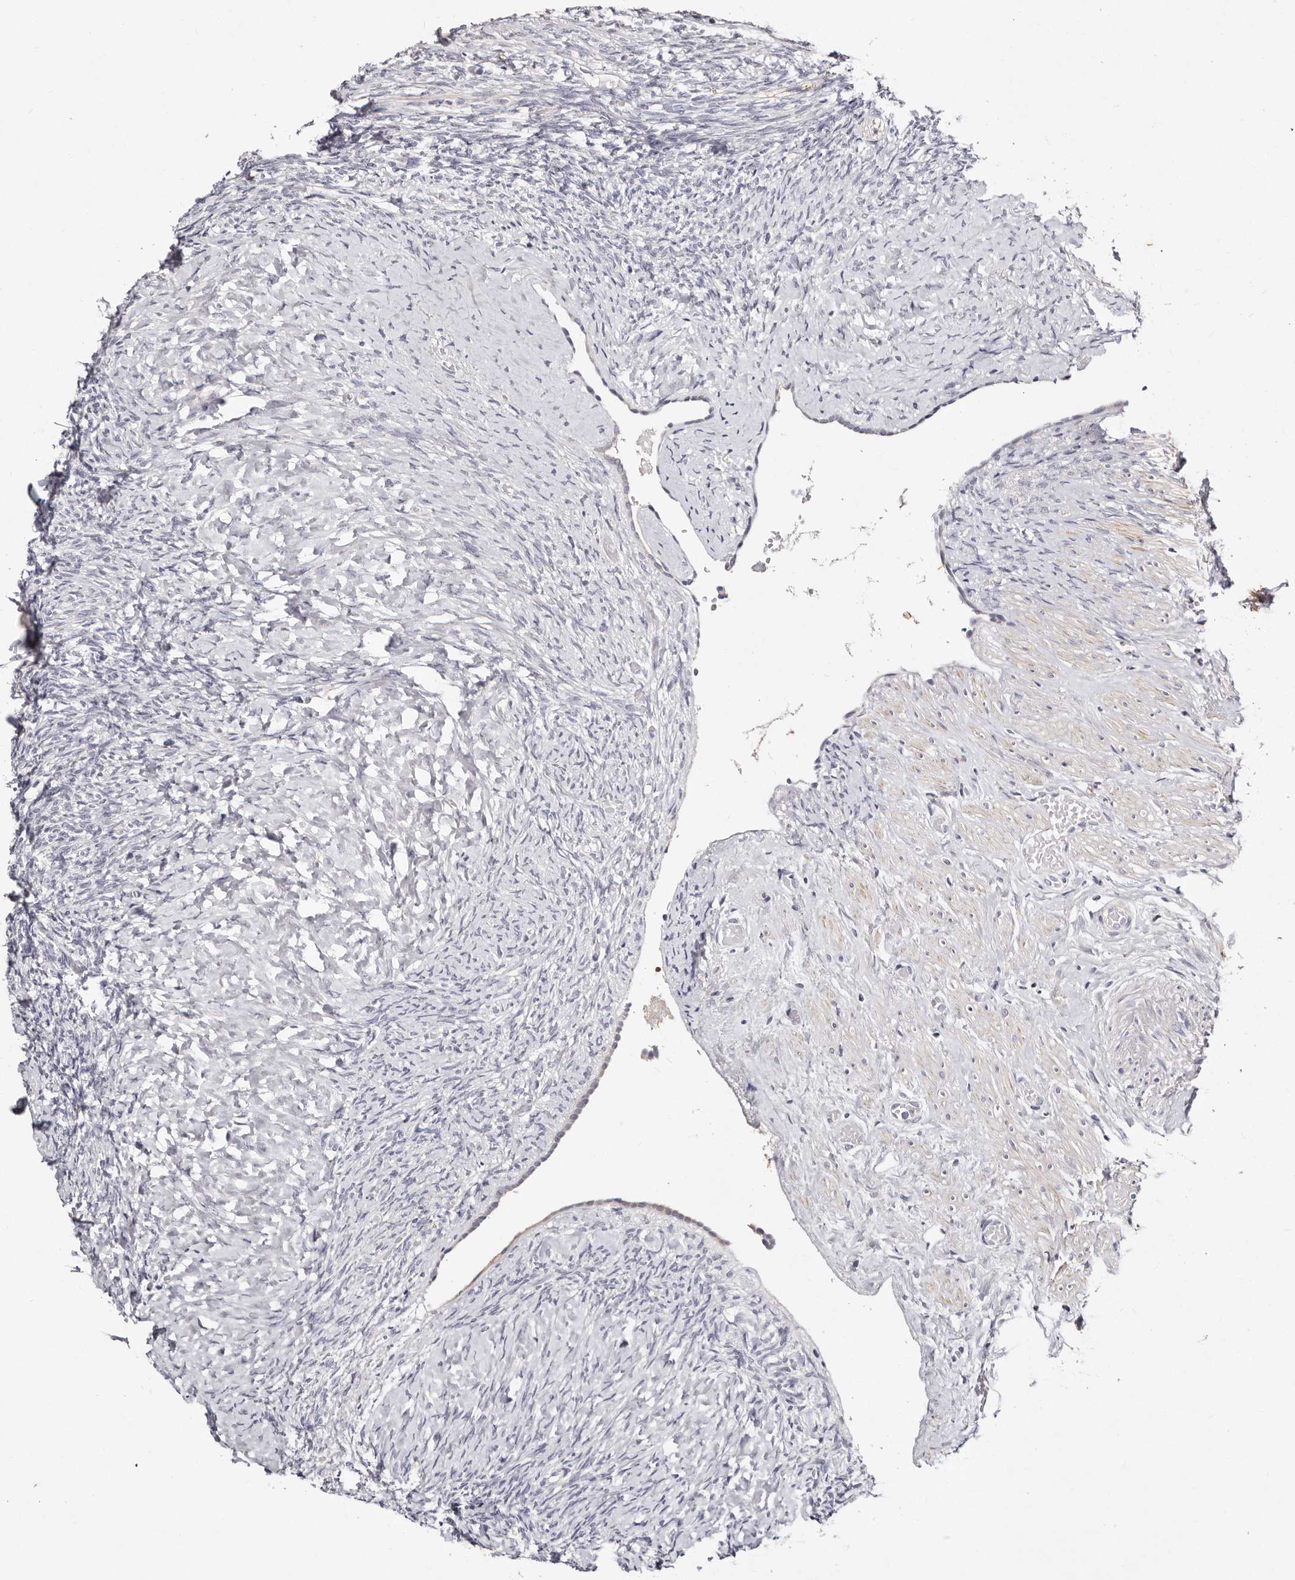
{"staining": {"intensity": "weak", "quantity": "<25%", "location": "cytoplasmic/membranous"}, "tissue": "ovary", "cell_type": "Follicle cells", "image_type": "normal", "snomed": [{"axis": "morphology", "description": "Normal tissue, NOS"}, {"axis": "topography", "description": "Ovary"}], "caption": "Immunohistochemistry micrograph of normal ovary: human ovary stained with DAB (3,3'-diaminobenzidine) reveals no significant protein positivity in follicle cells.", "gene": "MRPS33", "patient": {"sex": "female", "age": 41}}